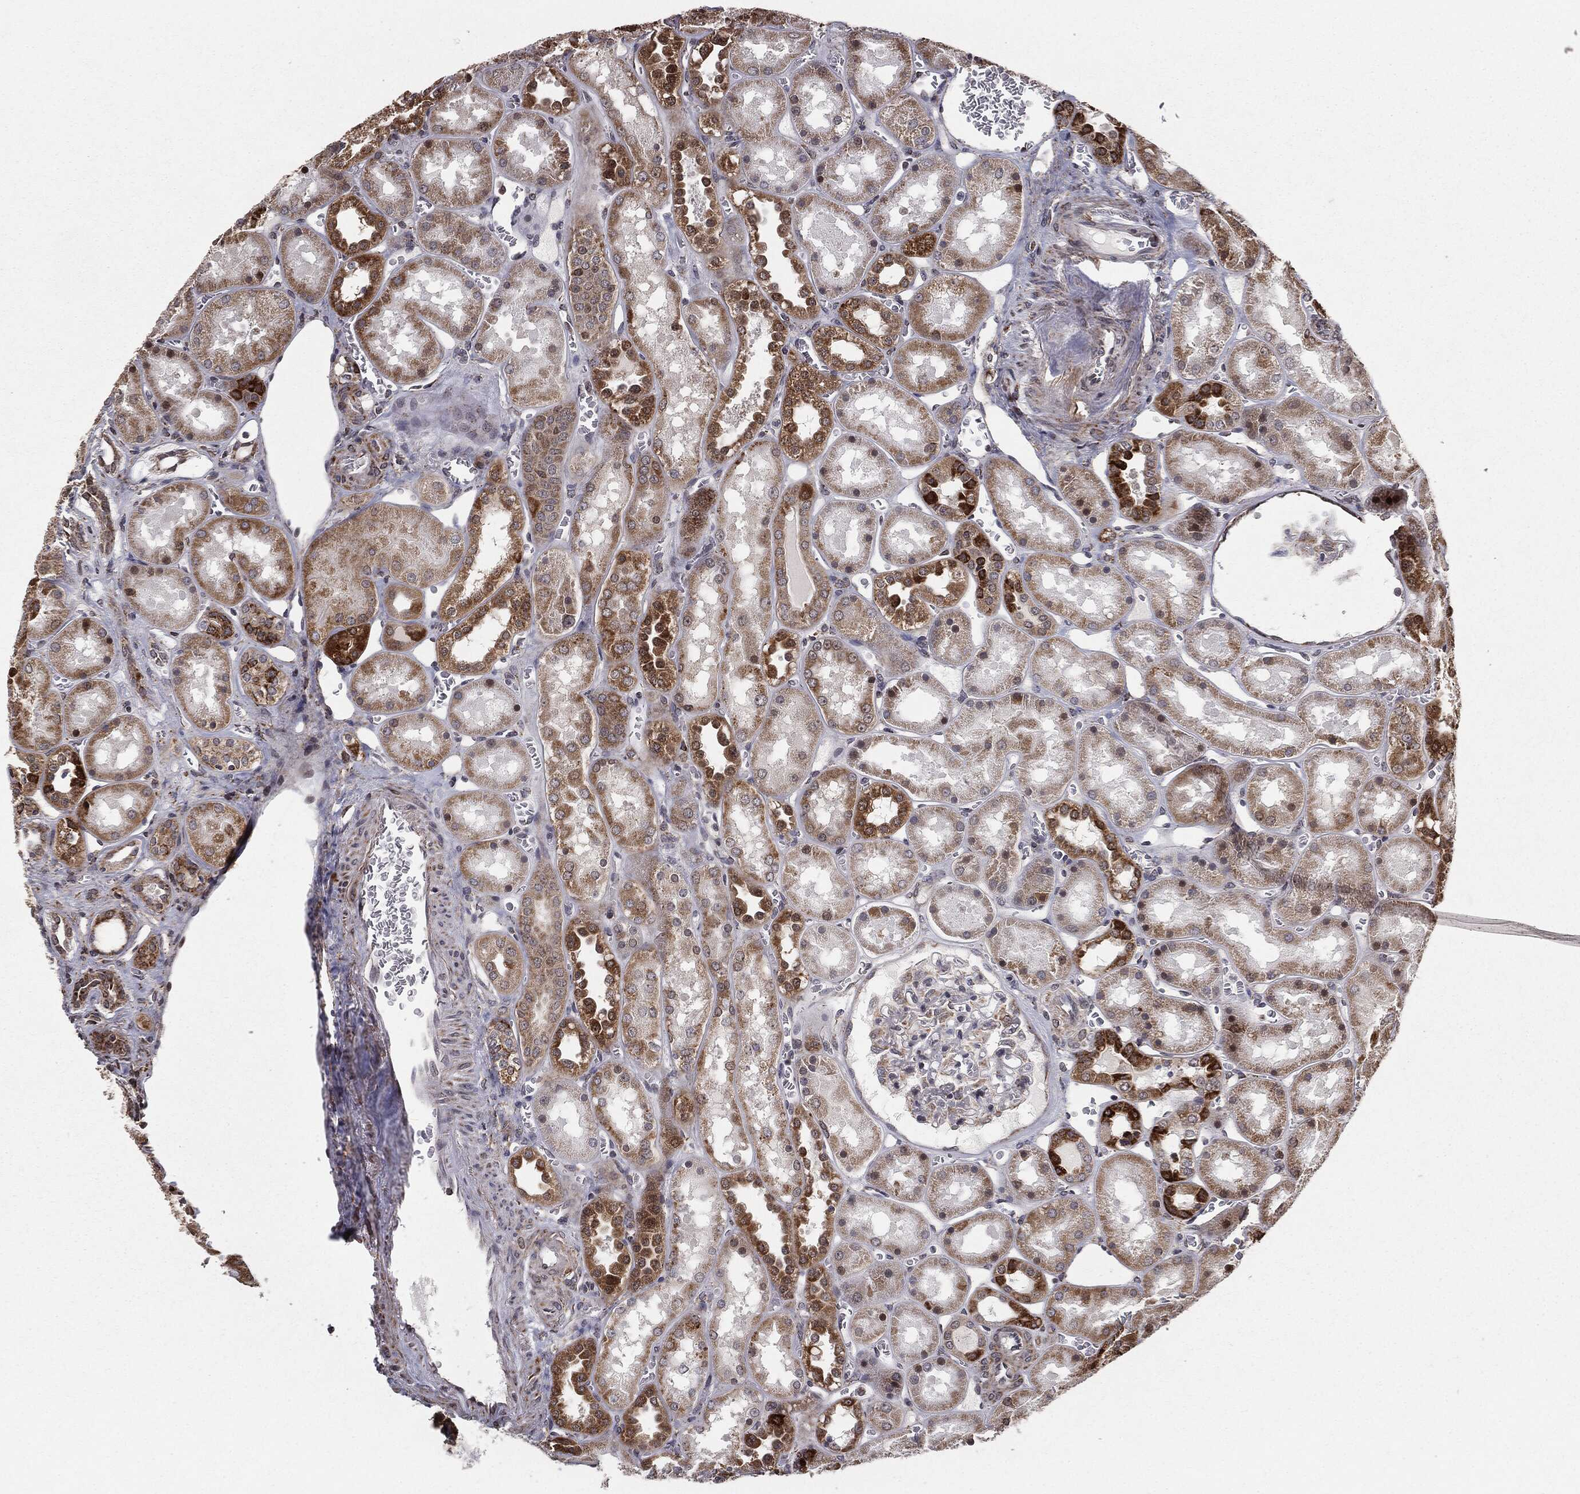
{"staining": {"intensity": "moderate", "quantity": "<25%", "location": "cytoplasmic/membranous"}, "tissue": "kidney", "cell_type": "Cells in glomeruli", "image_type": "normal", "snomed": [{"axis": "morphology", "description": "Normal tissue, NOS"}, {"axis": "topography", "description": "Kidney"}], "caption": "DAB (3,3'-diaminobenzidine) immunohistochemical staining of normal kidney reveals moderate cytoplasmic/membranous protein expression in about <25% of cells in glomeruli. (Stains: DAB in brown, nuclei in blue, Microscopy: brightfield microscopy at high magnification).", "gene": "CHCHD2", "patient": {"sex": "male", "age": 73}}